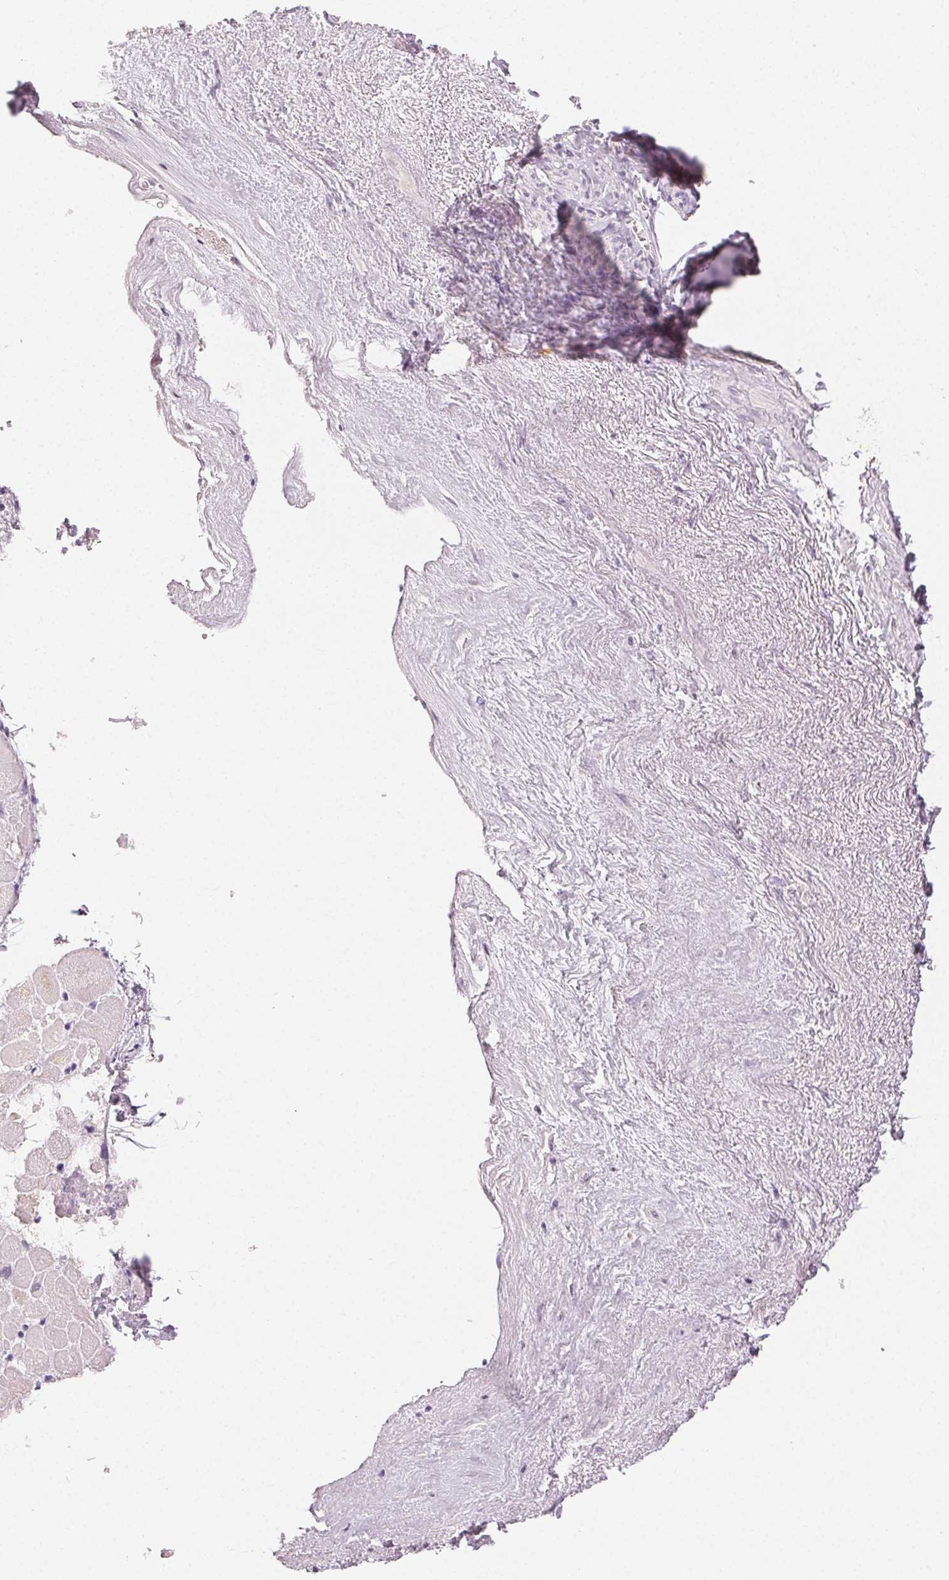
{"staining": {"intensity": "weak", "quantity": "25%-75%", "location": "cytoplasmic/membranous"}, "tissue": "heart muscle", "cell_type": "Cardiomyocytes", "image_type": "normal", "snomed": [{"axis": "morphology", "description": "Normal tissue, NOS"}, {"axis": "topography", "description": "Heart"}], "caption": "High-magnification brightfield microscopy of benign heart muscle stained with DAB (brown) and counterstained with hematoxylin (blue). cardiomyocytes exhibit weak cytoplasmic/membranous positivity is appreciated in about25%-75% of cells. The protein is shown in brown color, while the nuclei are stained blue.", "gene": "LVRN", "patient": {"sex": "male", "age": 62}}